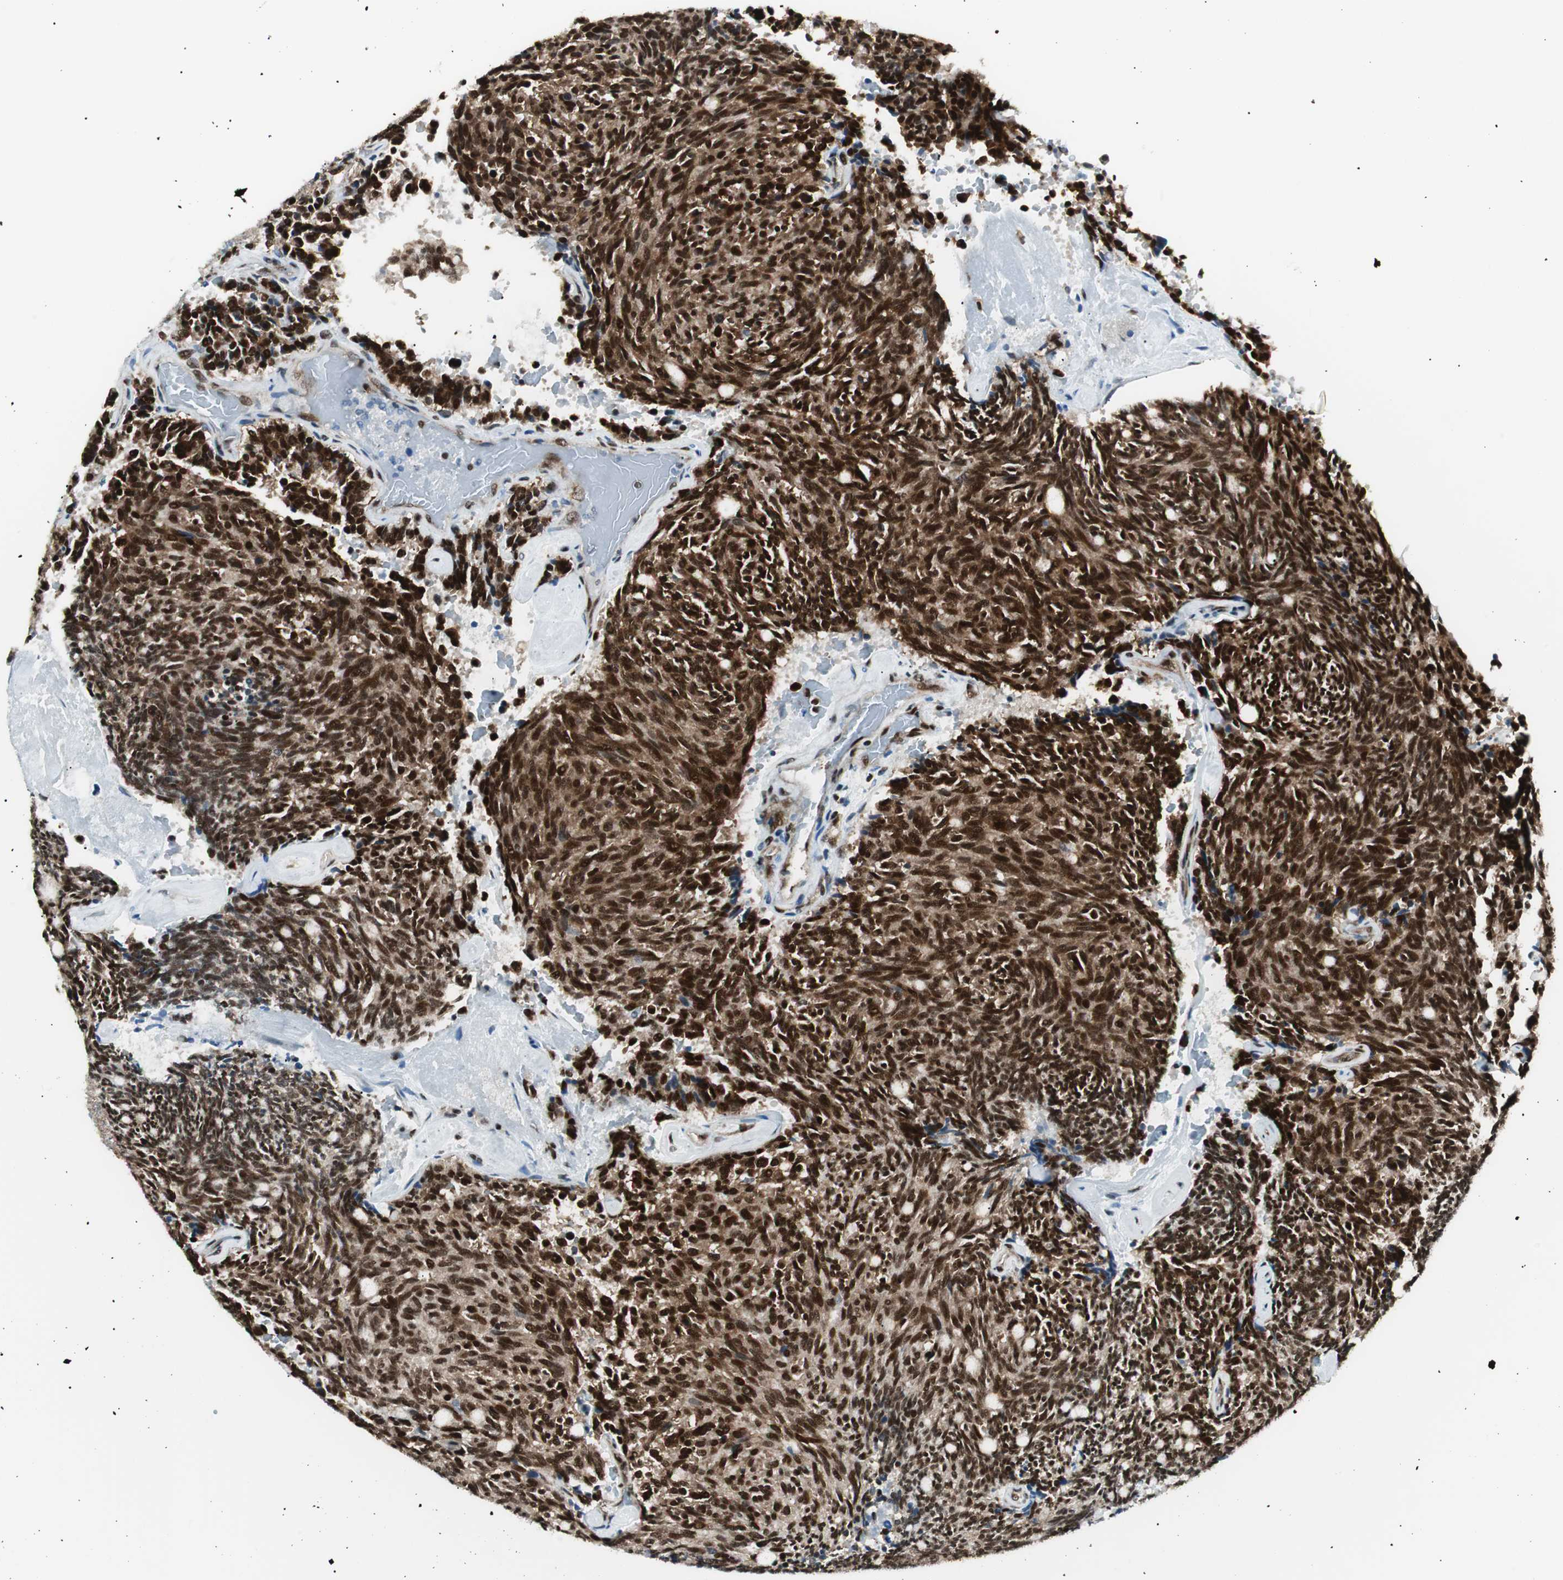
{"staining": {"intensity": "strong", "quantity": ">75%", "location": "cytoplasmic/membranous,nuclear"}, "tissue": "carcinoid", "cell_type": "Tumor cells", "image_type": "cancer", "snomed": [{"axis": "morphology", "description": "Carcinoid, malignant, NOS"}, {"axis": "topography", "description": "Pancreas"}], "caption": "Carcinoid (malignant) tissue reveals strong cytoplasmic/membranous and nuclear staining in approximately >75% of tumor cells, visualized by immunohistochemistry. (Stains: DAB (3,3'-diaminobenzidine) in brown, nuclei in blue, Microscopy: brightfield microscopy at high magnification).", "gene": "EWSR1", "patient": {"sex": "female", "age": 54}}